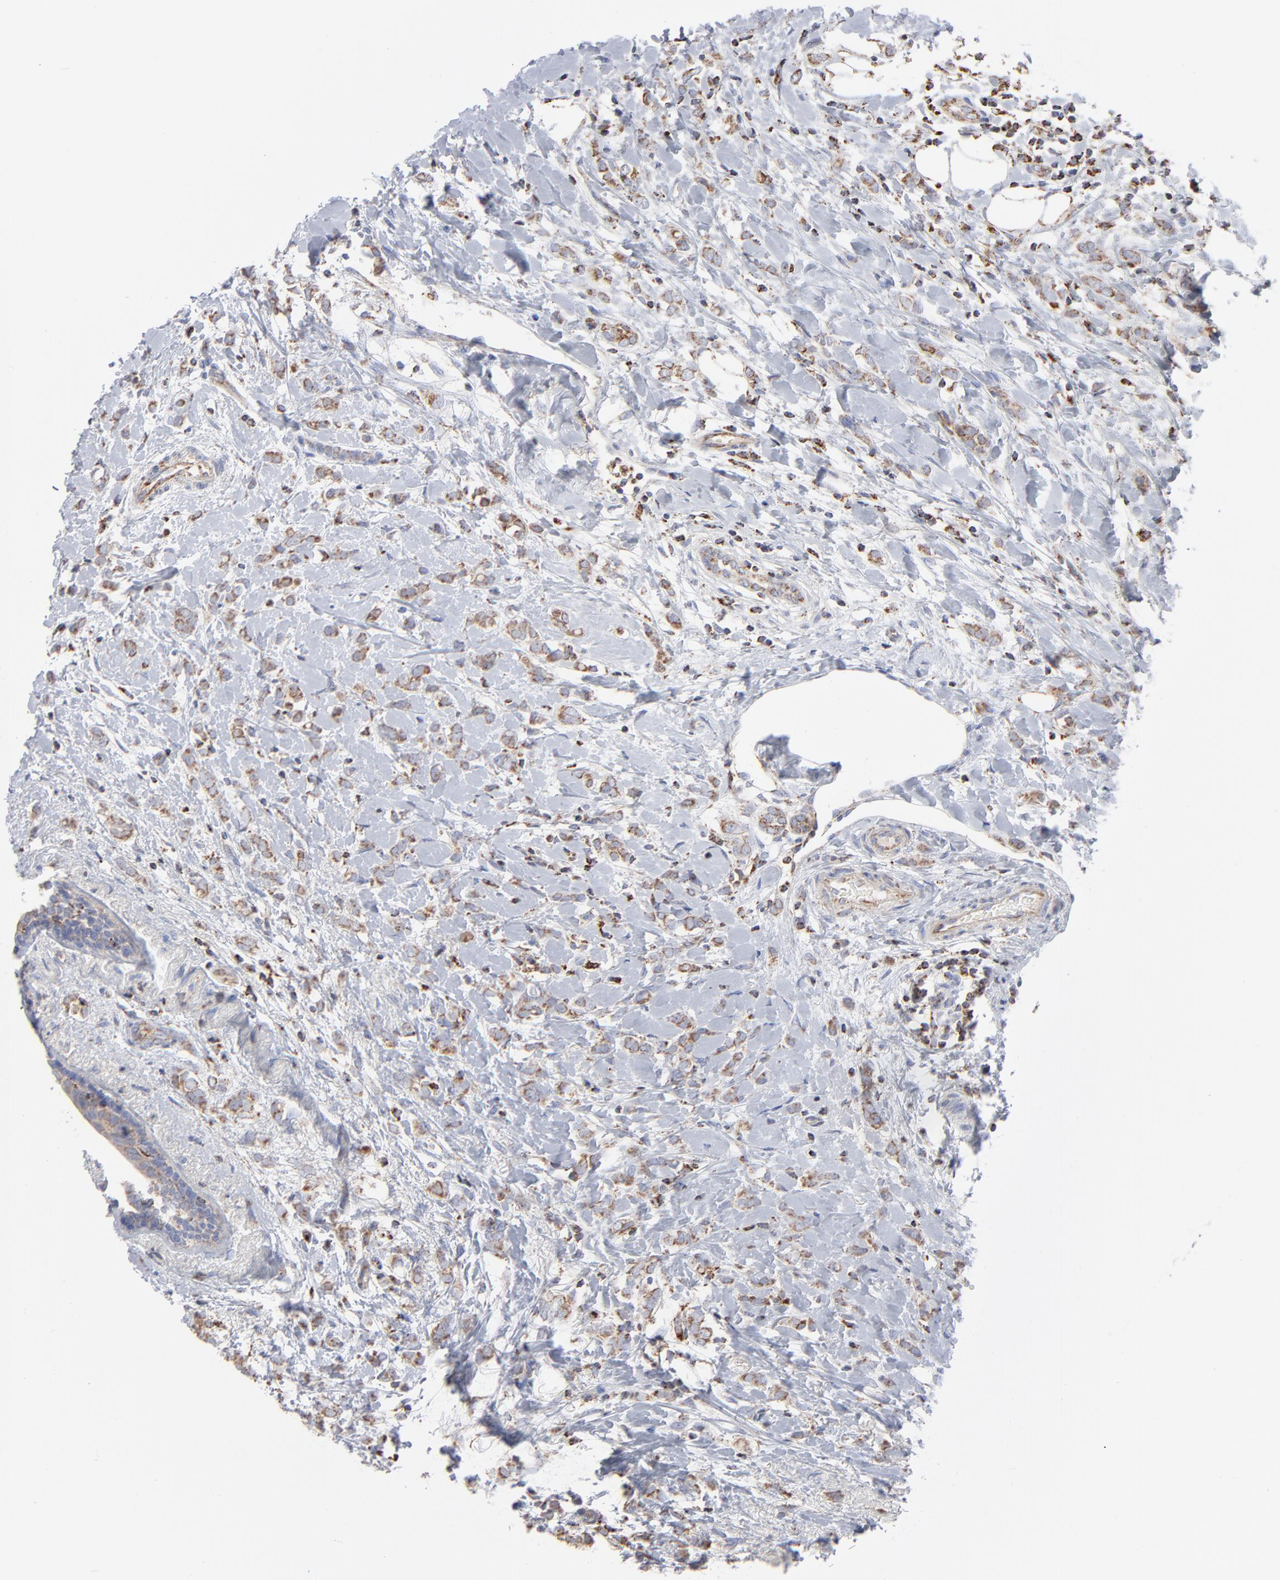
{"staining": {"intensity": "moderate", "quantity": "25%-75%", "location": "cytoplasmic/membranous"}, "tissue": "breast cancer", "cell_type": "Tumor cells", "image_type": "cancer", "snomed": [{"axis": "morphology", "description": "Normal tissue, NOS"}, {"axis": "morphology", "description": "Lobular carcinoma"}, {"axis": "topography", "description": "Breast"}], "caption": "Breast lobular carcinoma stained for a protein shows moderate cytoplasmic/membranous positivity in tumor cells. The staining is performed using DAB (3,3'-diaminobenzidine) brown chromogen to label protein expression. The nuclei are counter-stained blue using hematoxylin.", "gene": "ASB3", "patient": {"sex": "female", "age": 47}}